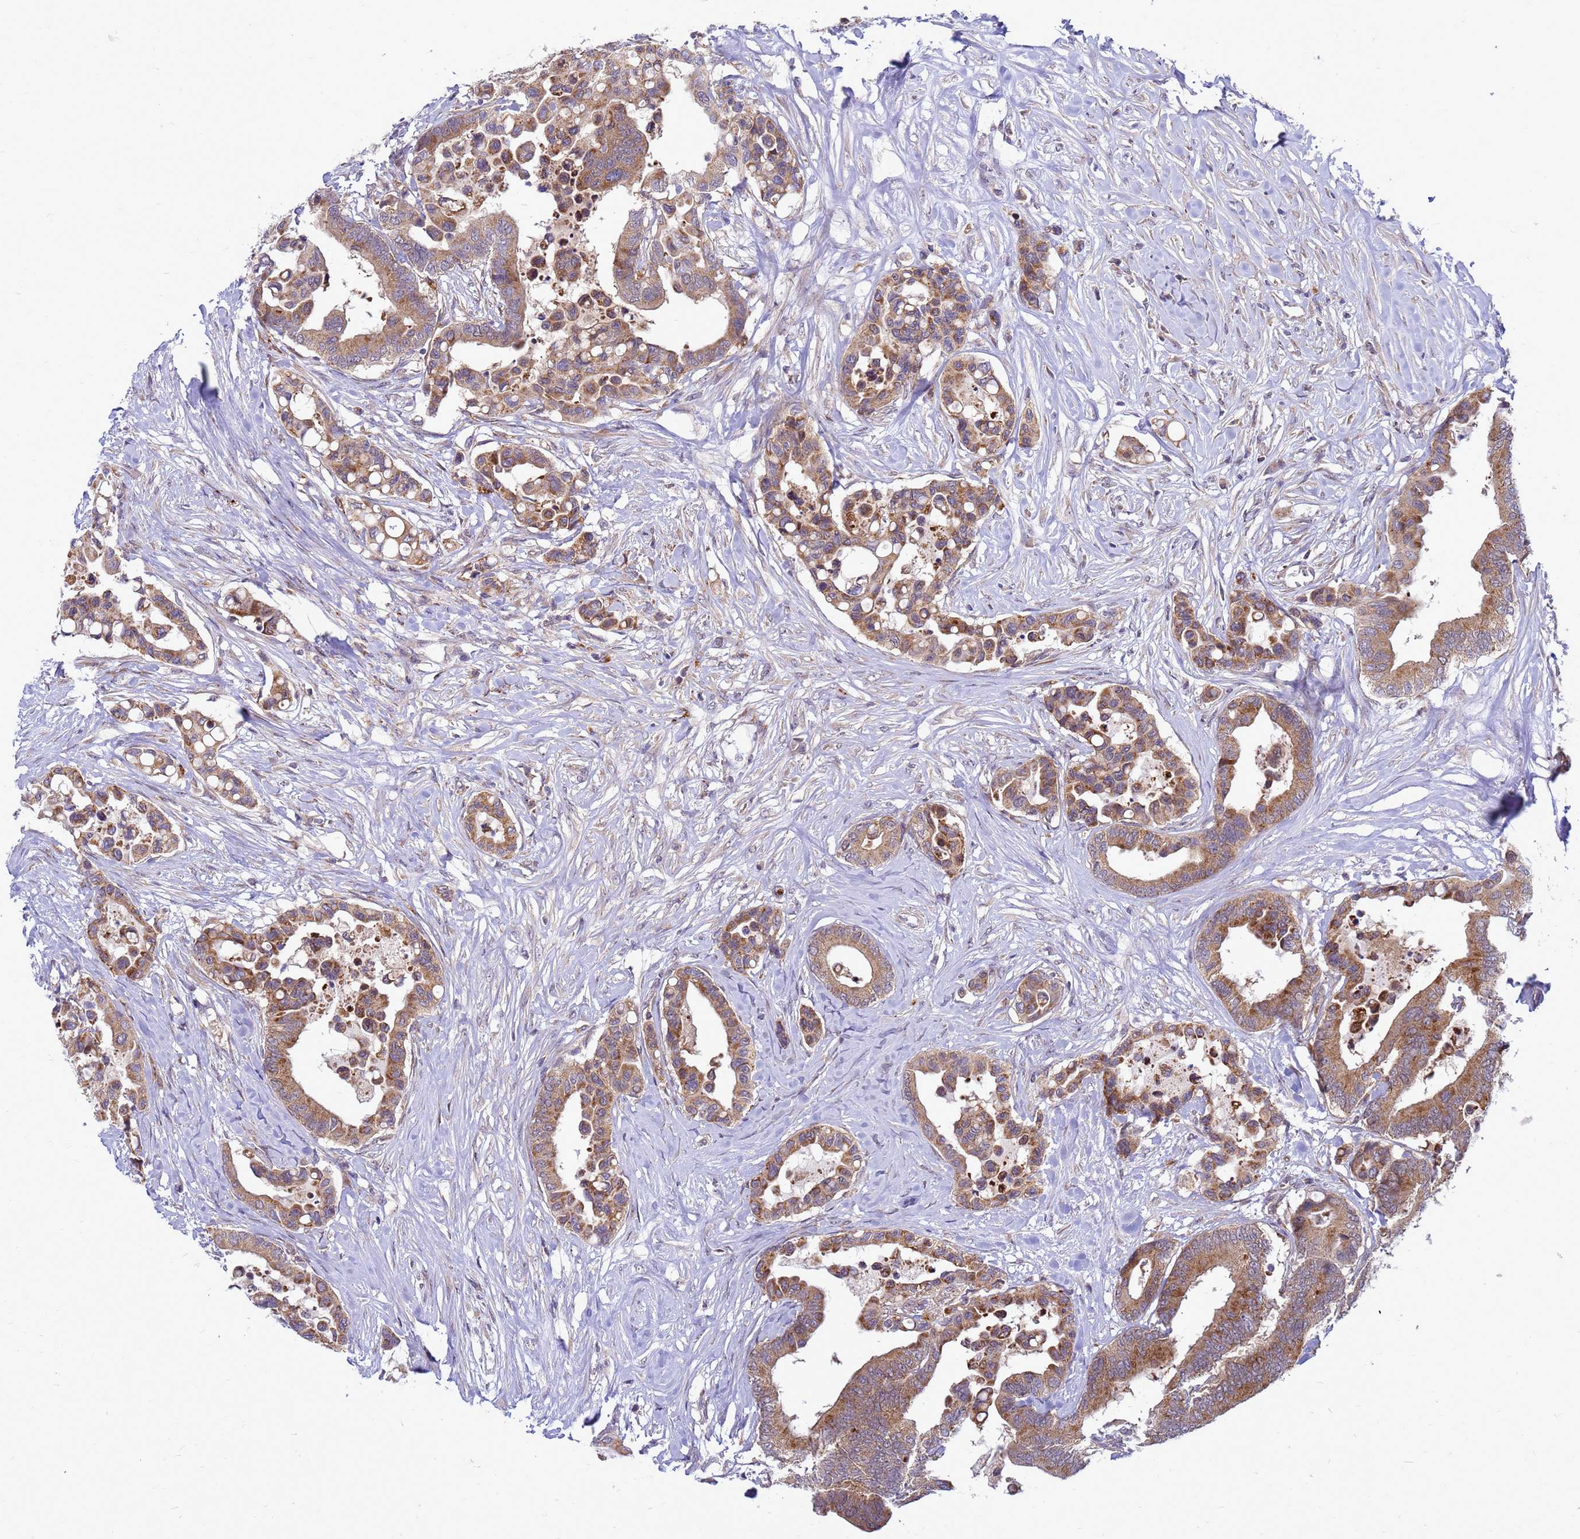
{"staining": {"intensity": "moderate", "quantity": ">75%", "location": "cytoplasmic/membranous"}, "tissue": "colorectal cancer", "cell_type": "Tumor cells", "image_type": "cancer", "snomed": [{"axis": "morphology", "description": "Normal tissue, NOS"}, {"axis": "morphology", "description": "Adenocarcinoma, NOS"}, {"axis": "topography", "description": "Colon"}], "caption": "A brown stain labels moderate cytoplasmic/membranous positivity of a protein in human colorectal cancer tumor cells.", "gene": "C12orf43", "patient": {"sex": "male", "age": 82}}